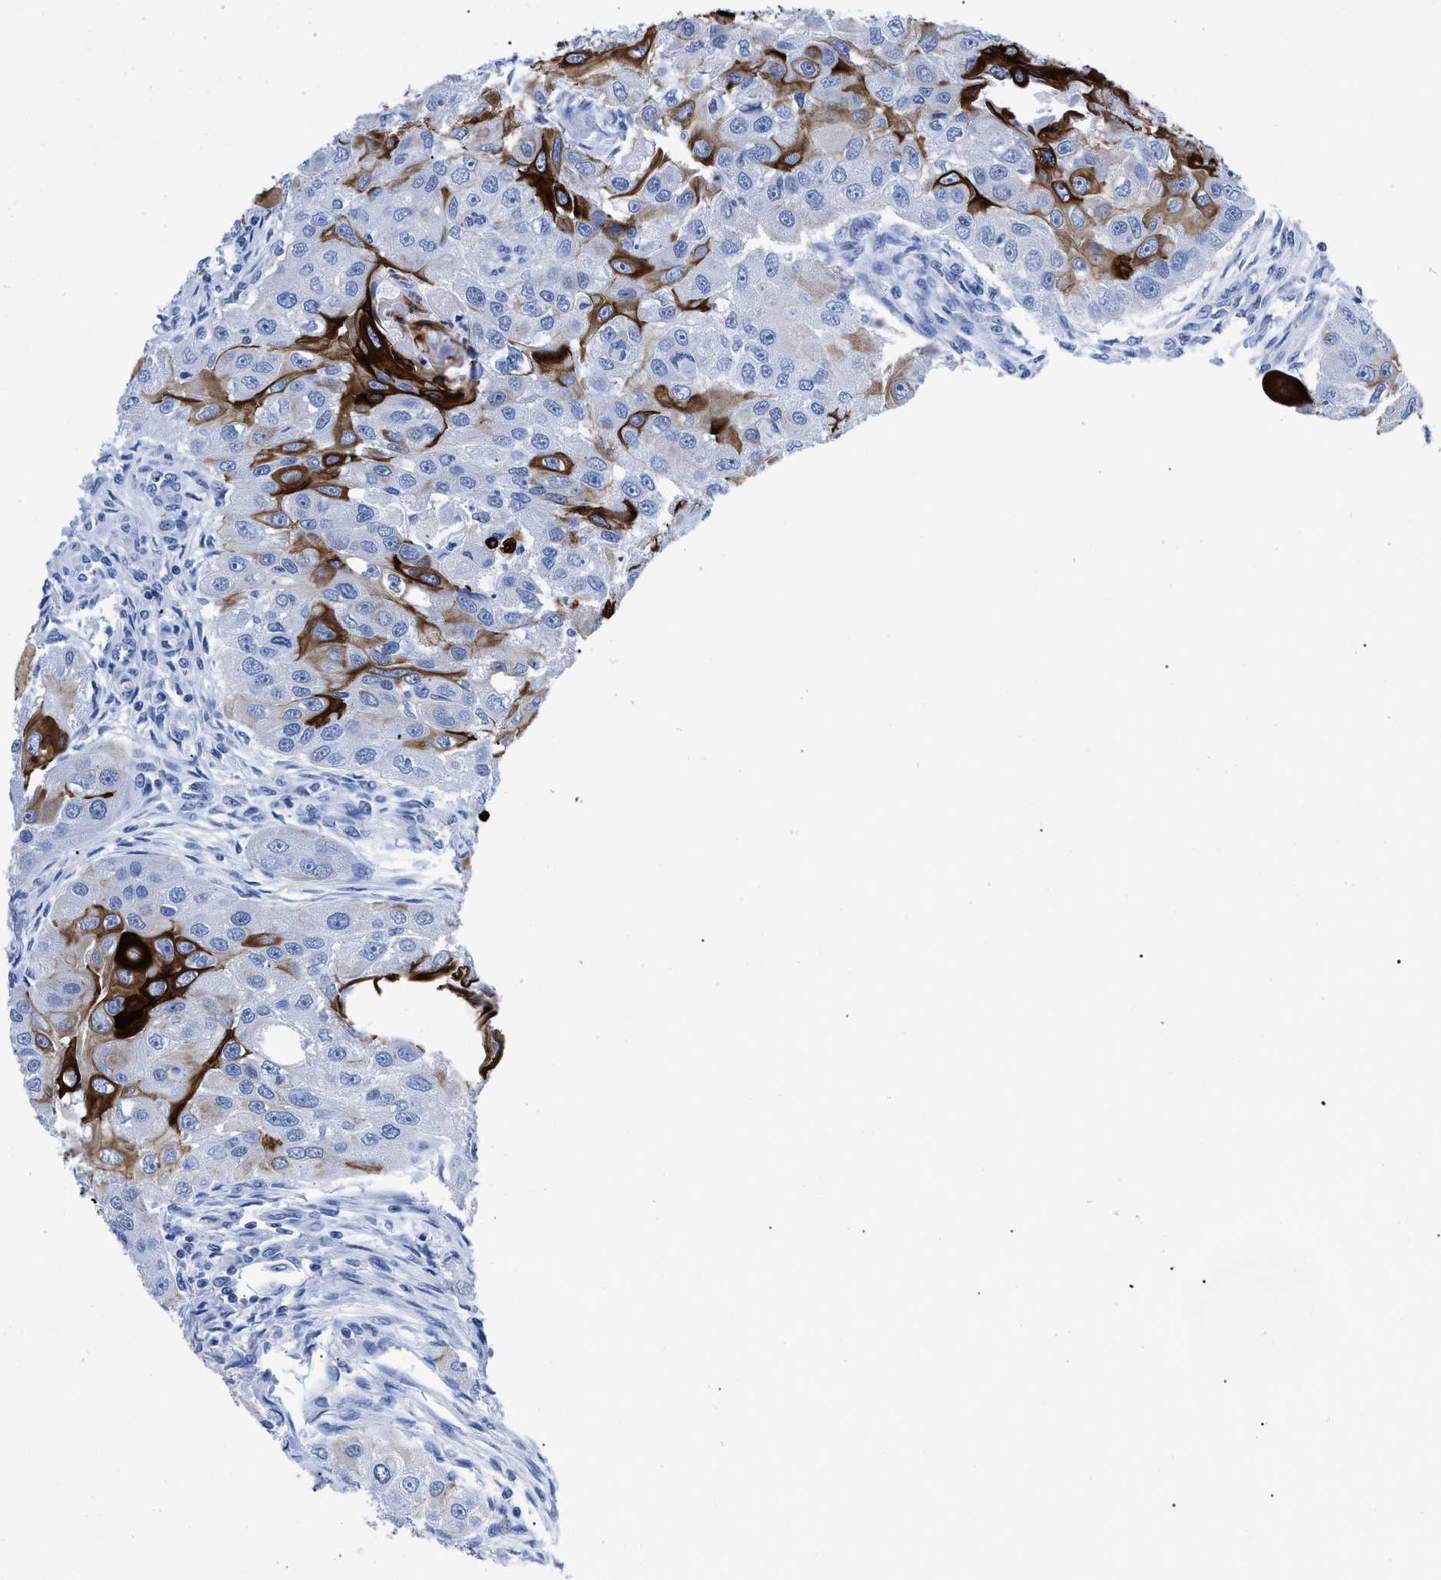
{"staining": {"intensity": "strong", "quantity": "25%-75%", "location": "cytoplasmic/membranous"}, "tissue": "head and neck cancer", "cell_type": "Tumor cells", "image_type": "cancer", "snomed": [{"axis": "morphology", "description": "Normal tissue, NOS"}, {"axis": "morphology", "description": "Squamous cell carcinoma, NOS"}, {"axis": "topography", "description": "Skeletal muscle"}, {"axis": "topography", "description": "Head-Neck"}], "caption": "Protein expression analysis of squamous cell carcinoma (head and neck) shows strong cytoplasmic/membranous expression in approximately 25%-75% of tumor cells.", "gene": "DUSP26", "patient": {"sex": "male", "age": 51}}